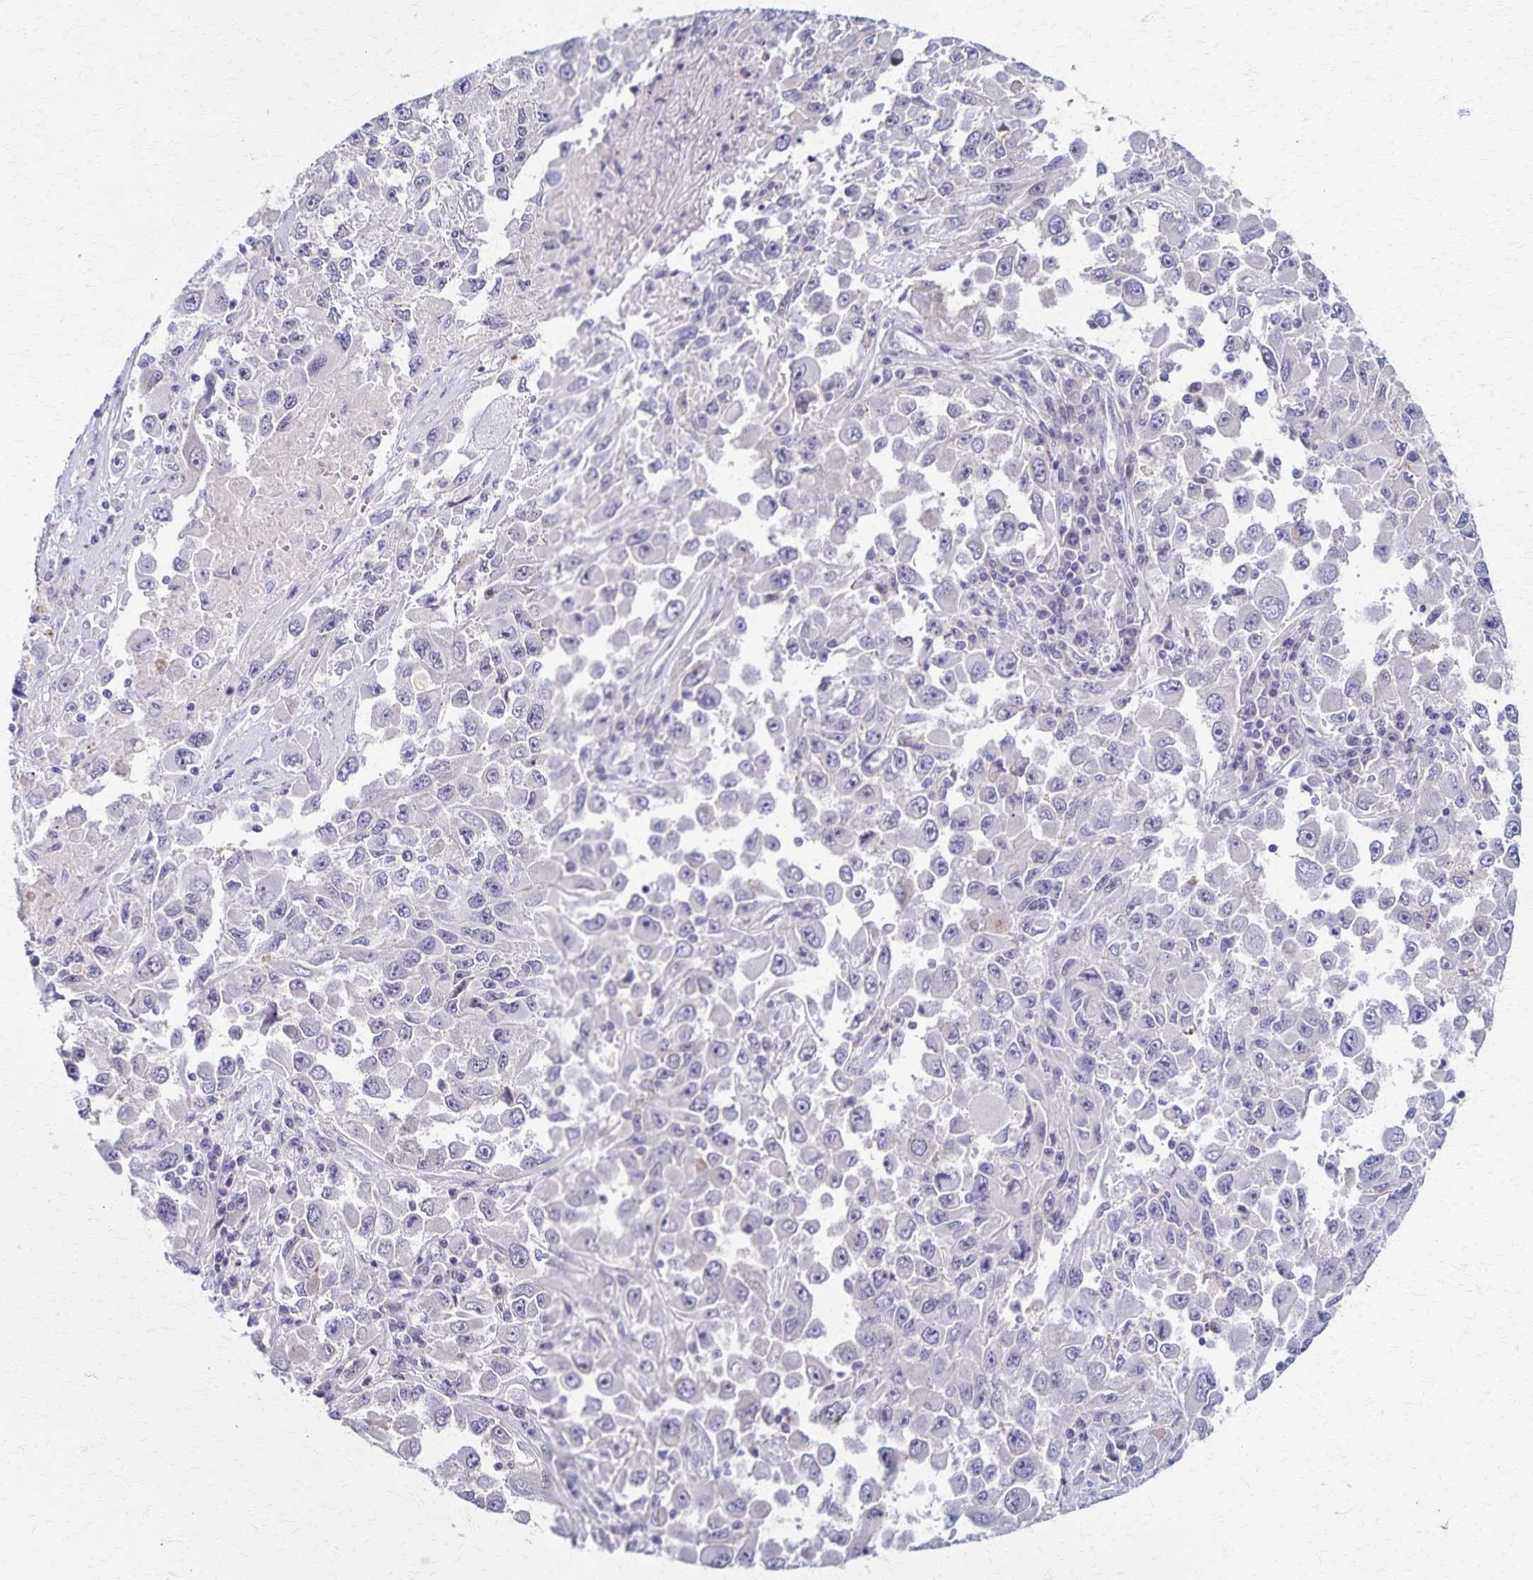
{"staining": {"intensity": "negative", "quantity": "none", "location": "none"}, "tissue": "melanoma", "cell_type": "Tumor cells", "image_type": "cancer", "snomed": [{"axis": "morphology", "description": "Malignant melanoma, Metastatic site"}, {"axis": "topography", "description": "Lymph node"}], "caption": "This is a micrograph of immunohistochemistry (IHC) staining of malignant melanoma (metastatic site), which shows no expression in tumor cells.", "gene": "TMEM60", "patient": {"sex": "female", "age": 67}}